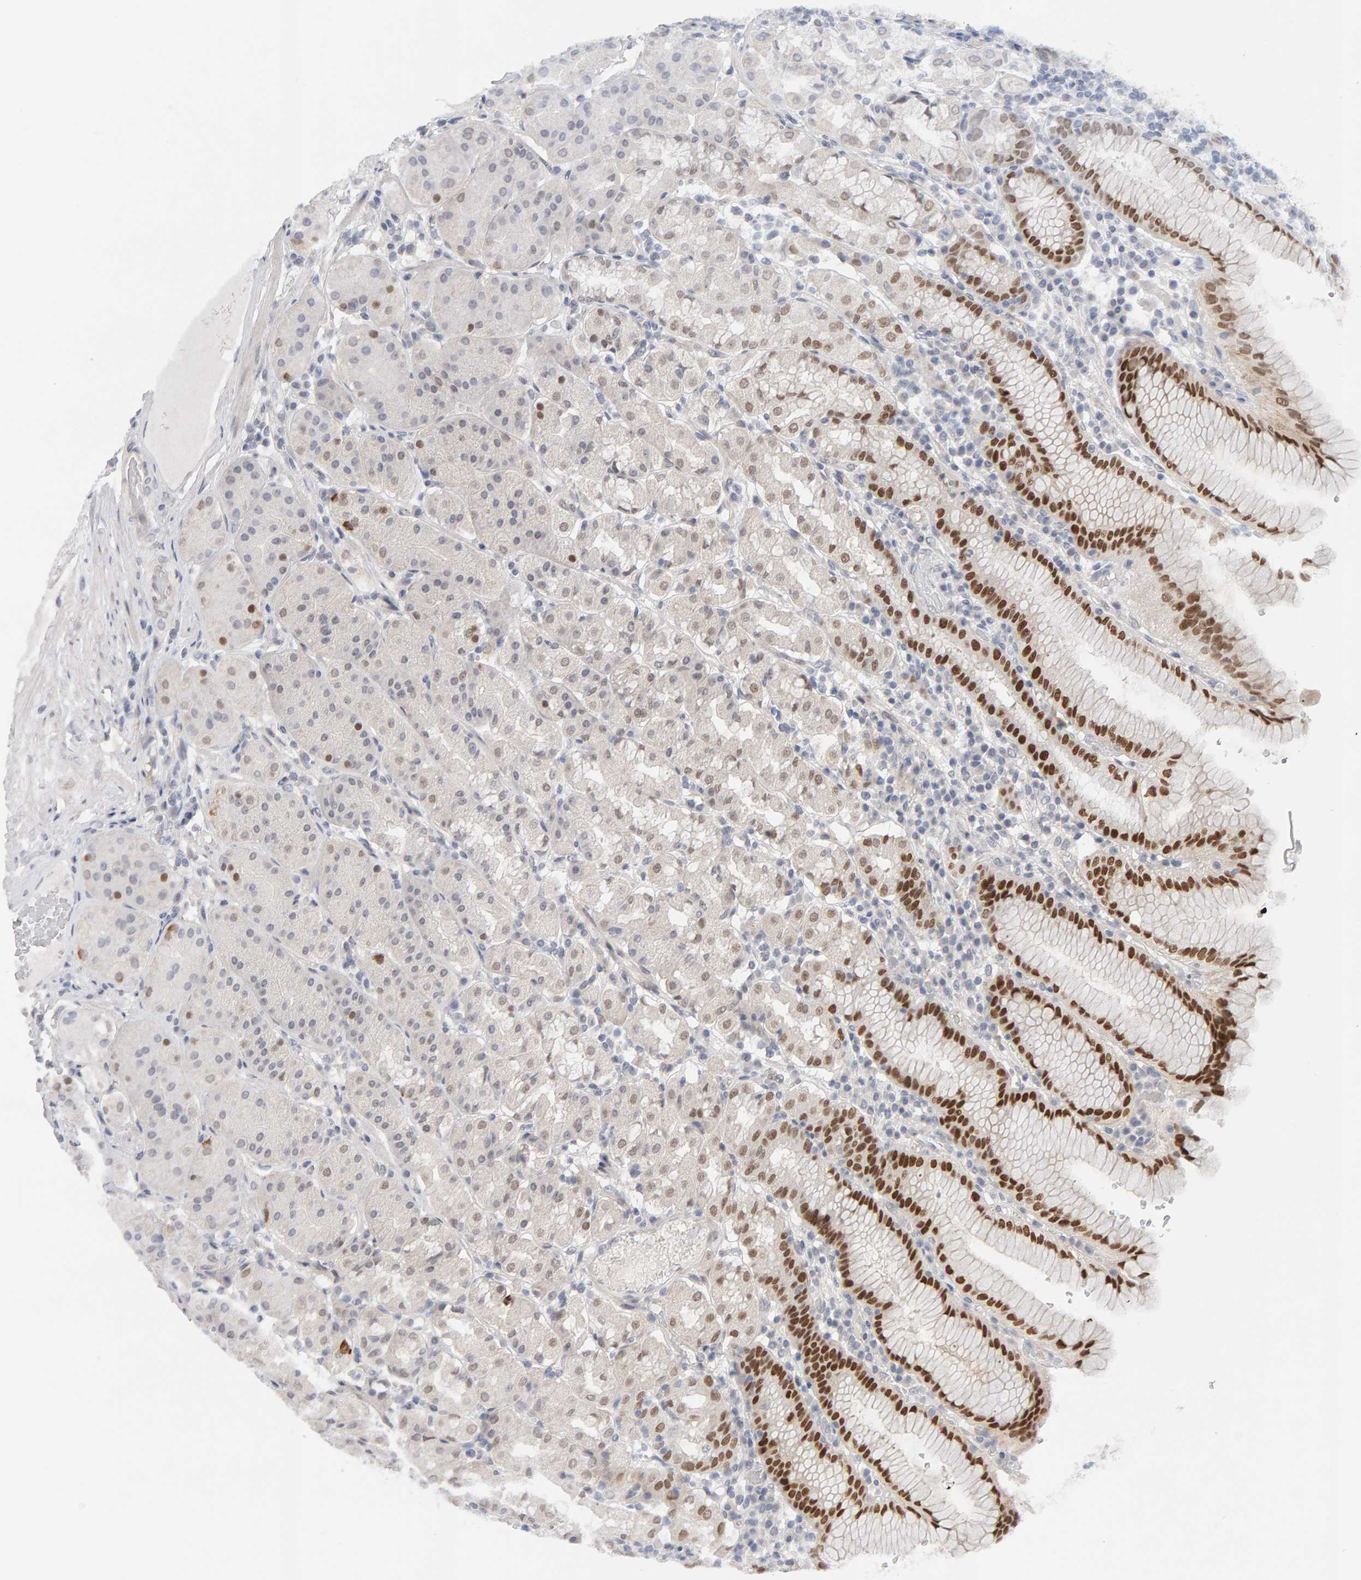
{"staining": {"intensity": "strong", "quantity": "25%-75%", "location": "nuclear"}, "tissue": "stomach", "cell_type": "Glandular cells", "image_type": "normal", "snomed": [{"axis": "morphology", "description": "Normal tissue, NOS"}, {"axis": "topography", "description": "Stomach"}, {"axis": "topography", "description": "Stomach, lower"}], "caption": "IHC photomicrograph of normal stomach stained for a protein (brown), which demonstrates high levels of strong nuclear positivity in approximately 25%-75% of glandular cells.", "gene": "HNF4A", "patient": {"sex": "female", "age": 56}}